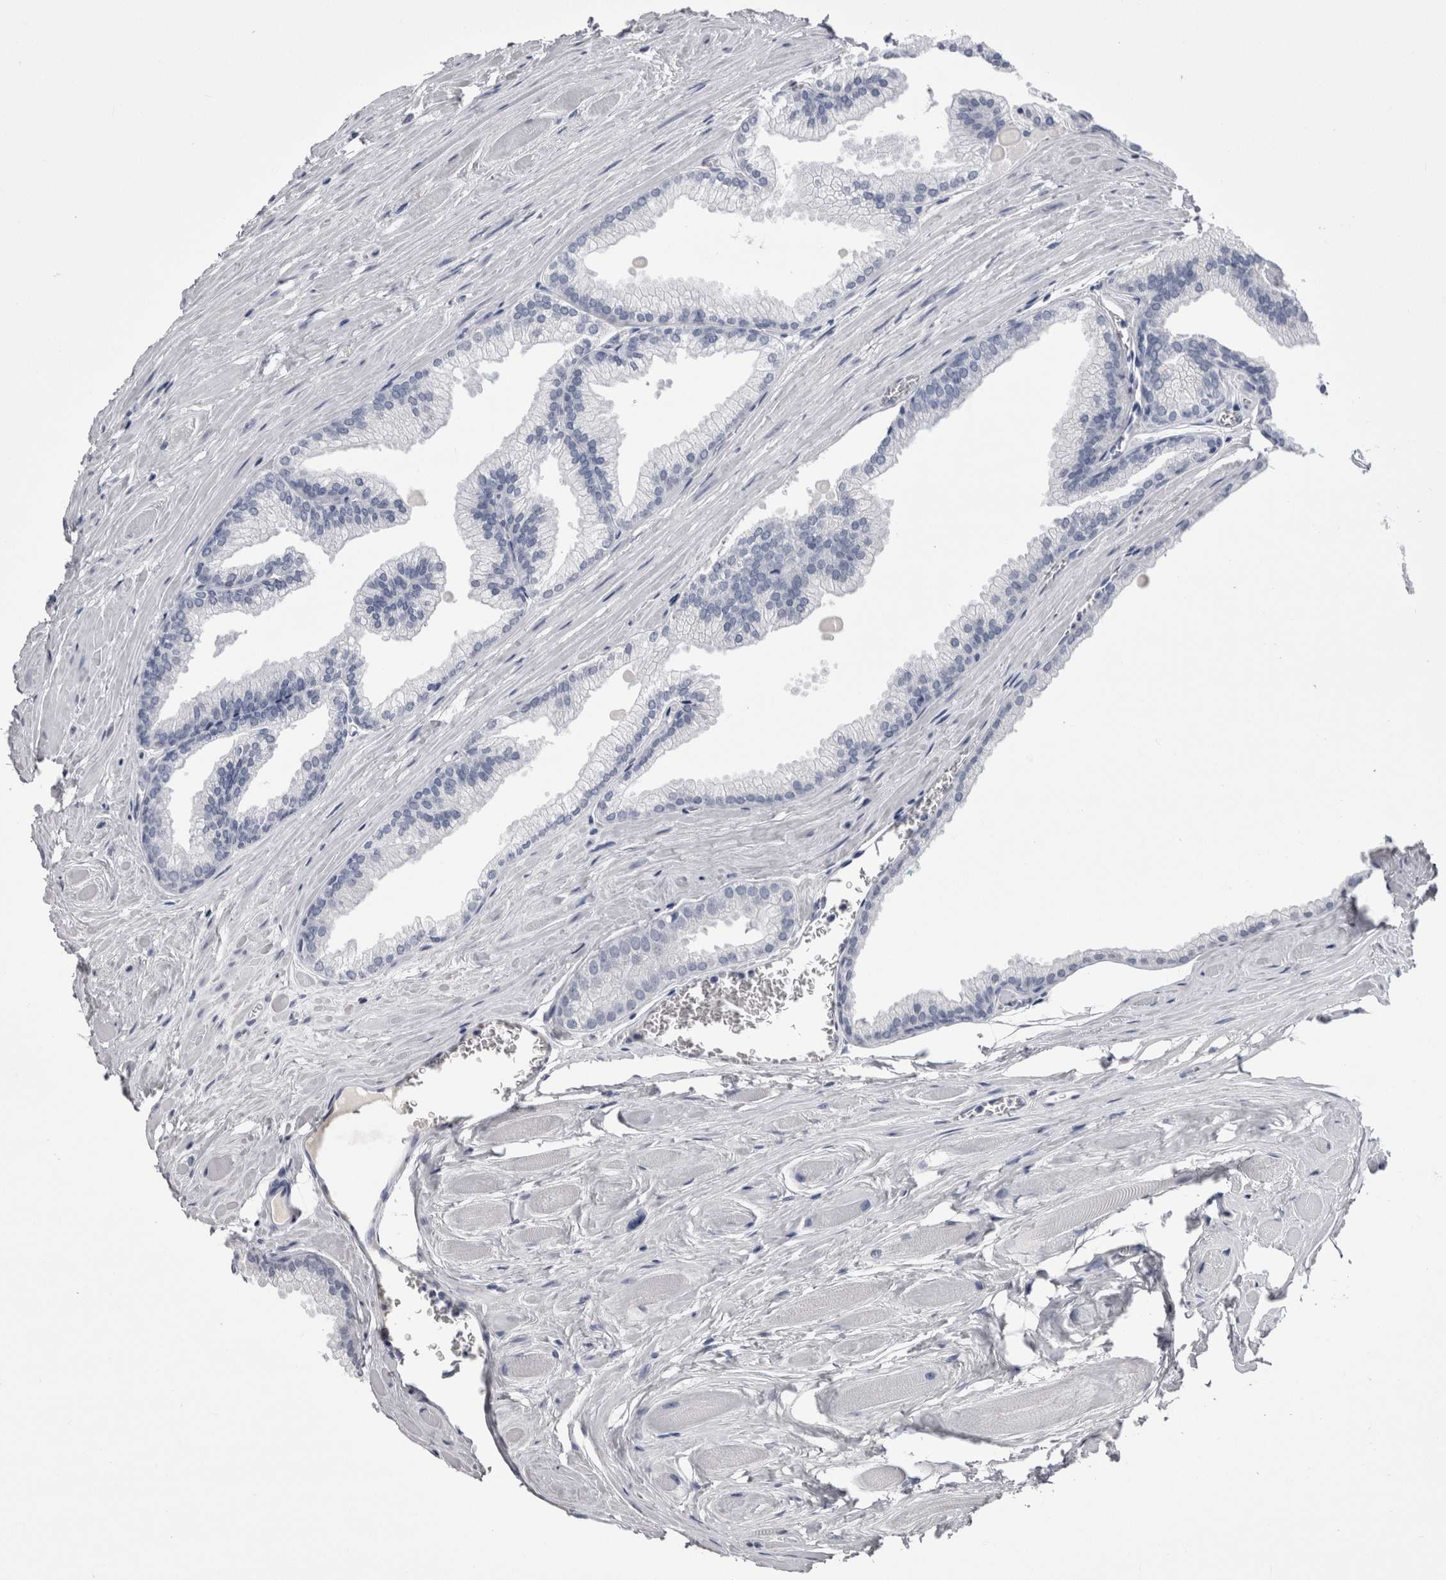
{"staining": {"intensity": "negative", "quantity": "none", "location": "none"}, "tissue": "prostate cancer", "cell_type": "Tumor cells", "image_type": "cancer", "snomed": [{"axis": "morphology", "description": "Adenocarcinoma, Low grade"}, {"axis": "topography", "description": "Prostate"}], "caption": "The immunohistochemistry (IHC) image has no significant staining in tumor cells of adenocarcinoma (low-grade) (prostate) tissue. (Brightfield microscopy of DAB immunohistochemistry (IHC) at high magnification).", "gene": "CDHR5", "patient": {"sex": "male", "age": 59}}